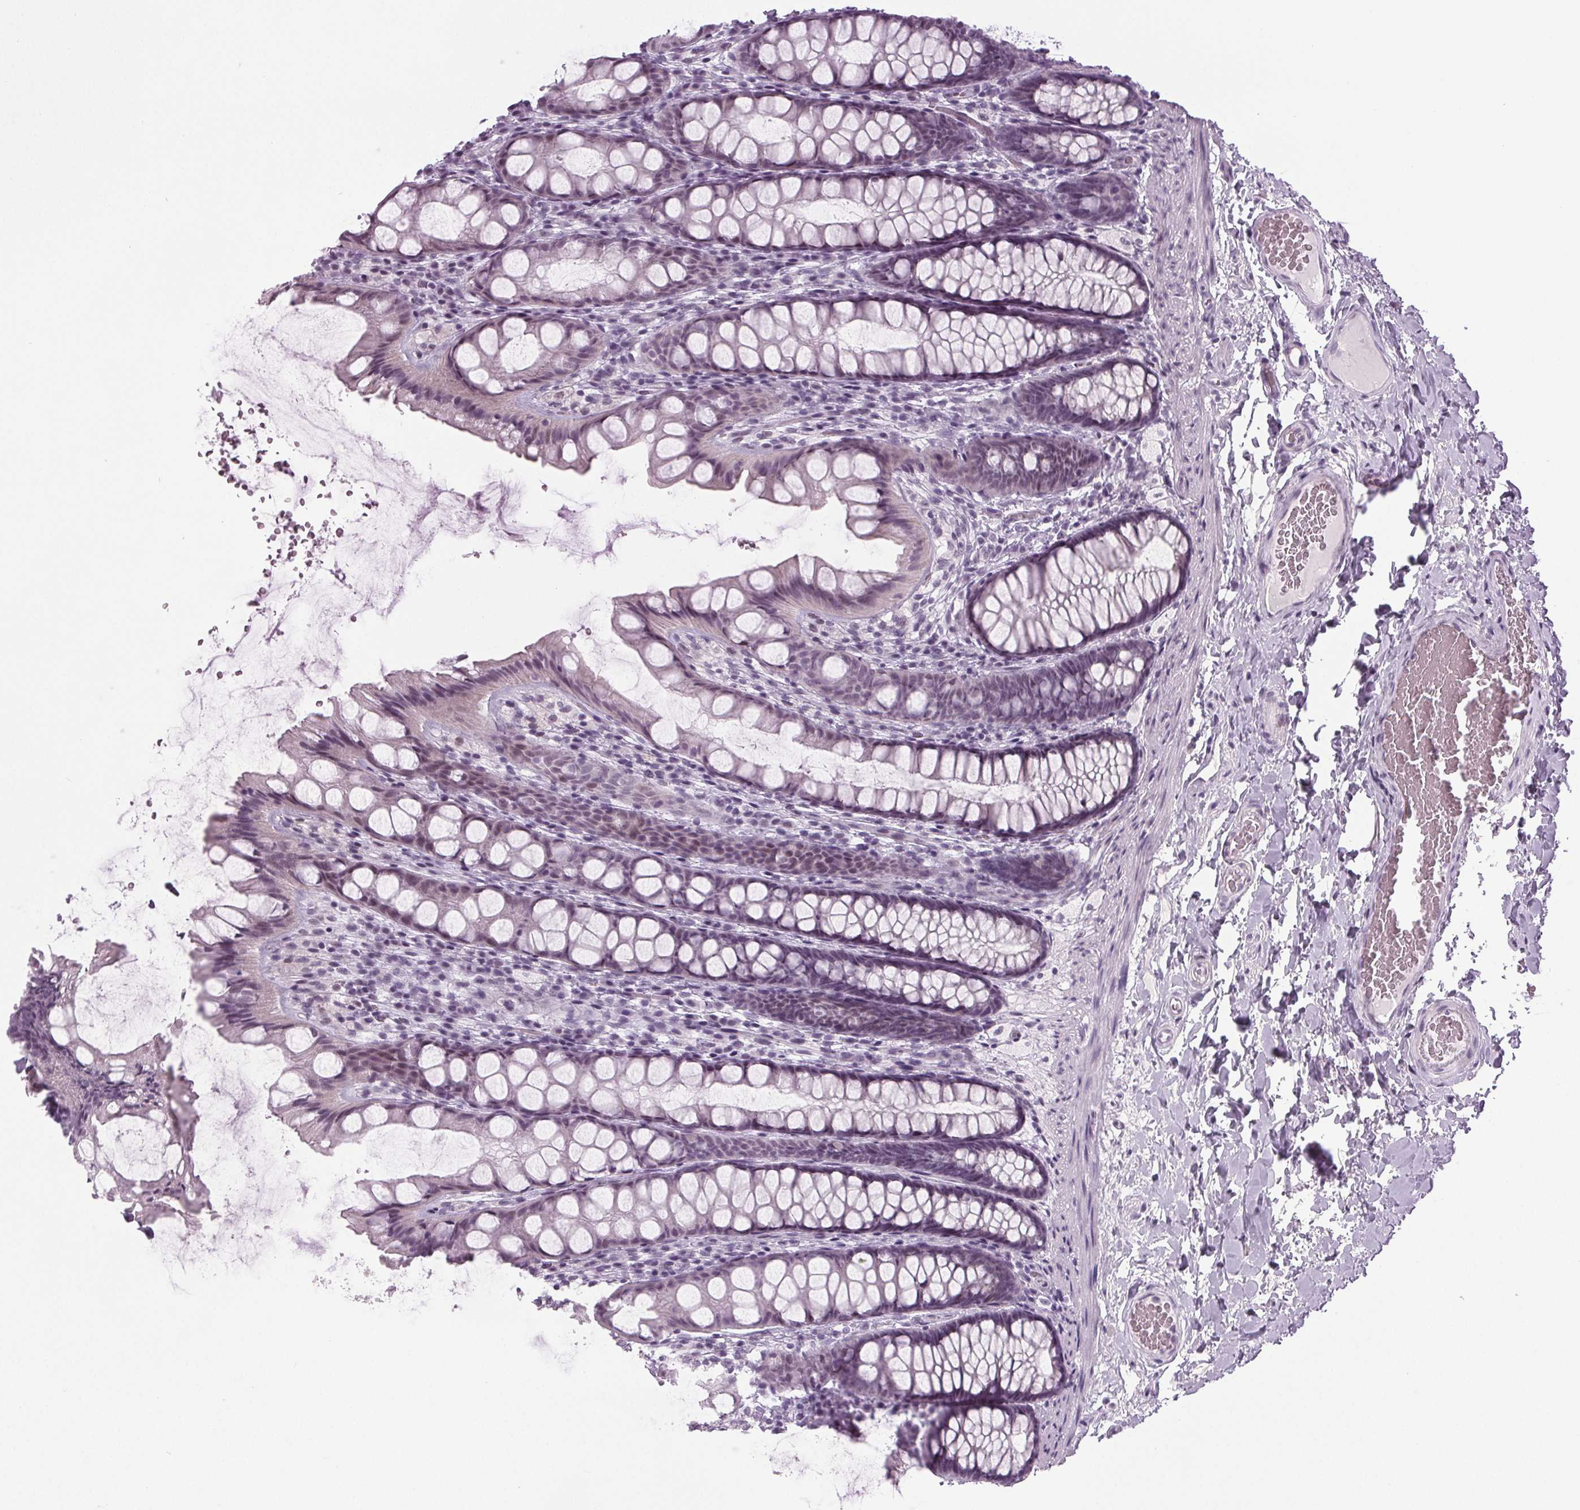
{"staining": {"intensity": "negative", "quantity": "none", "location": "none"}, "tissue": "colon", "cell_type": "Endothelial cells", "image_type": "normal", "snomed": [{"axis": "morphology", "description": "Normal tissue, NOS"}, {"axis": "topography", "description": "Colon"}], "caption": "IHC photomicrograph of benign colon: human colon stained with DAB shows no significant protein positivity in endothelial cells. Nuclei are stained in blue.", "gene": "IGF2BP1", "patient": {"sex": "male", "age": 47}}